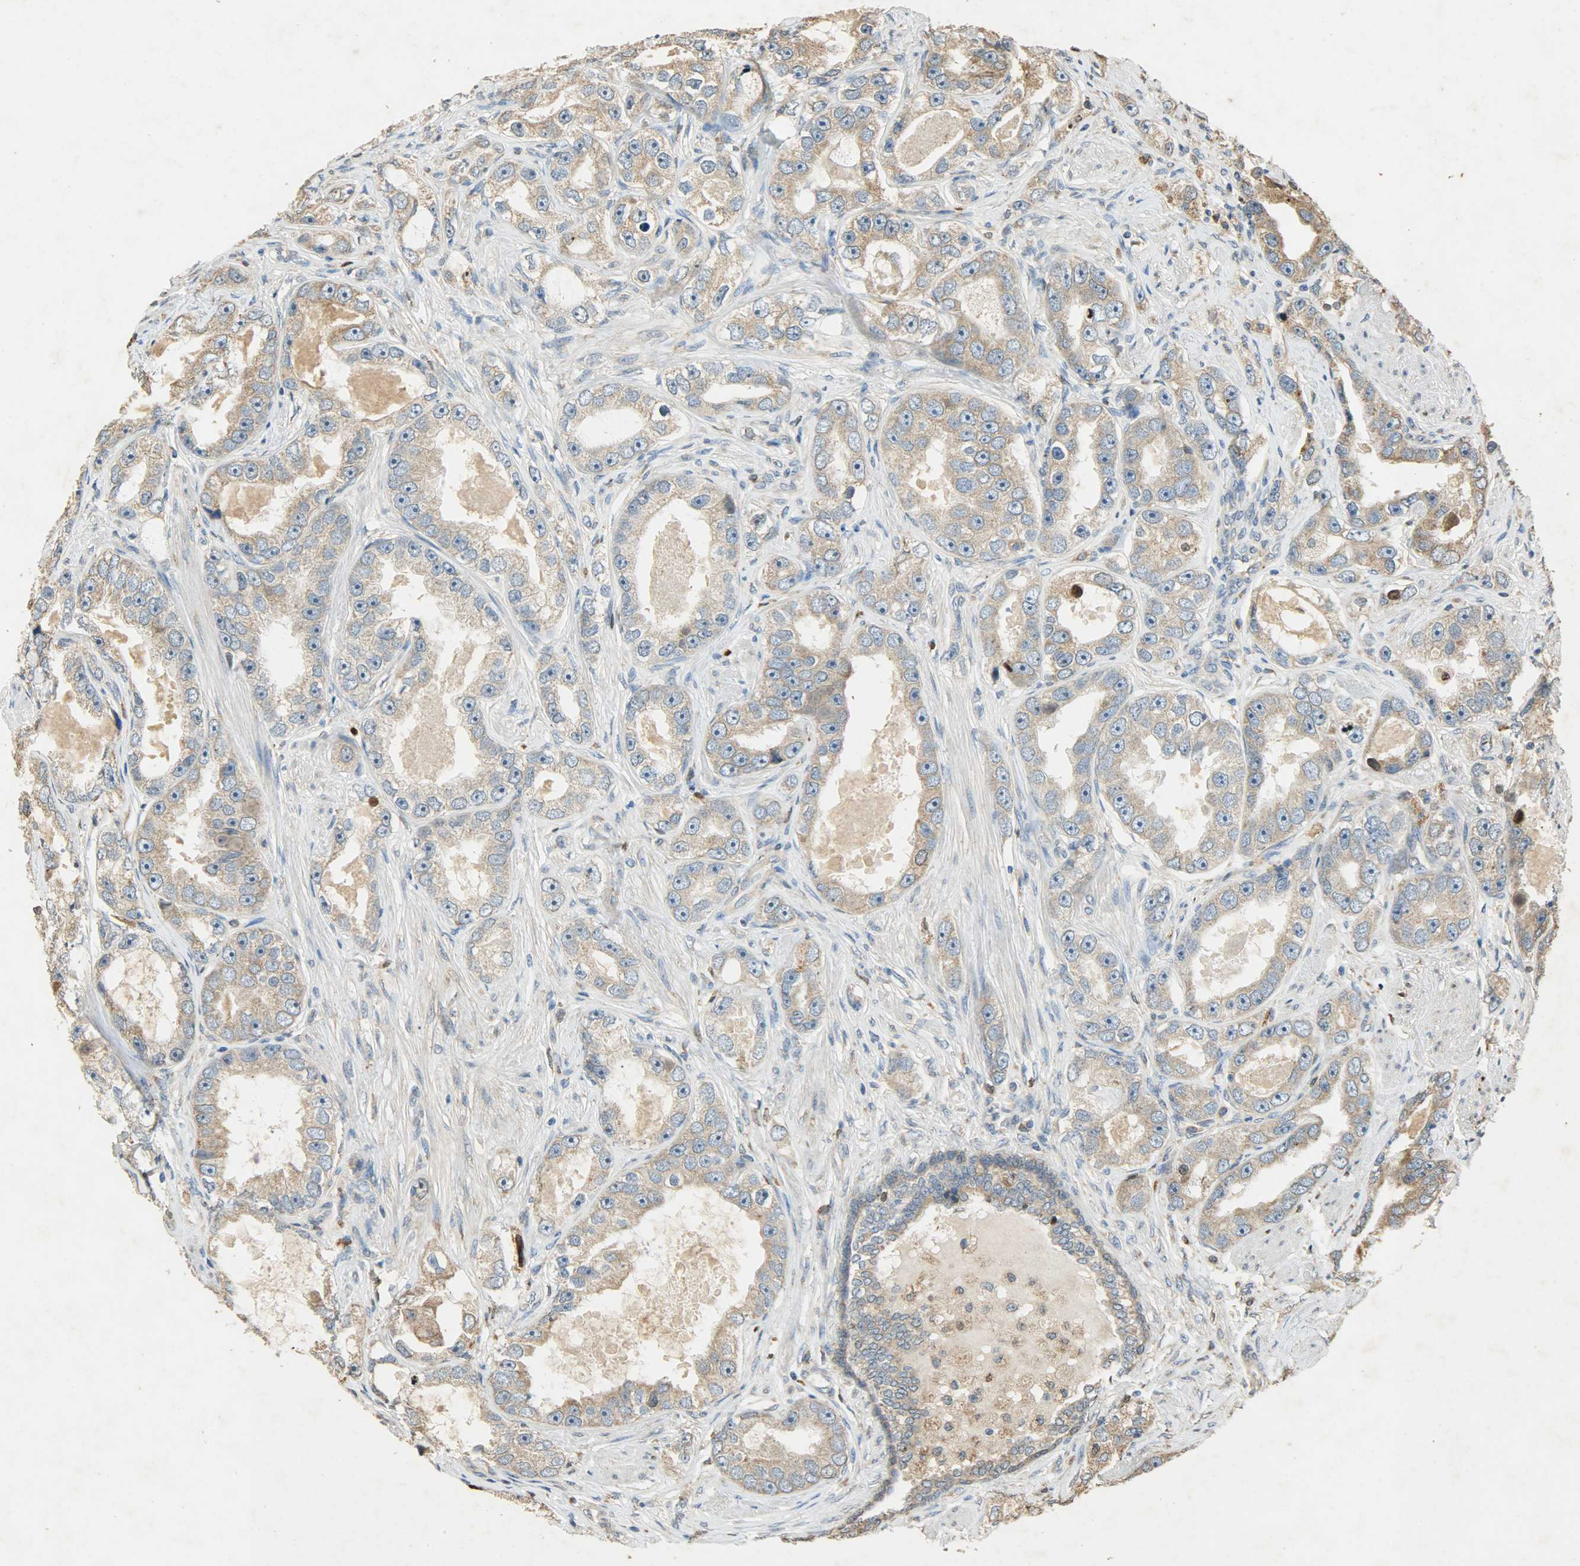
{"staining": {"intensity": "moderate", "quantity": ">75%", "location": "cytoplasmic/membranous"}, "tissue": "prostate cancer", "cell_type": "Tumor cells", "image_type": "cancer", "snomed": [{"axis": "morphology", "description": "Adenocarcinoma, High grade"}, {"axis": "topography", "description": "Prostate"}], "caption": "The photomicrograph exhibits immunohistochemical staining of adenocarcinoma (high-grade) (prostate). There is moderate cytoplasmic/membranous positivity is appreciated in about >75% of tumor cells.", "gene": "HSPA5", "patient": {"sex": "male", "age": 63}}